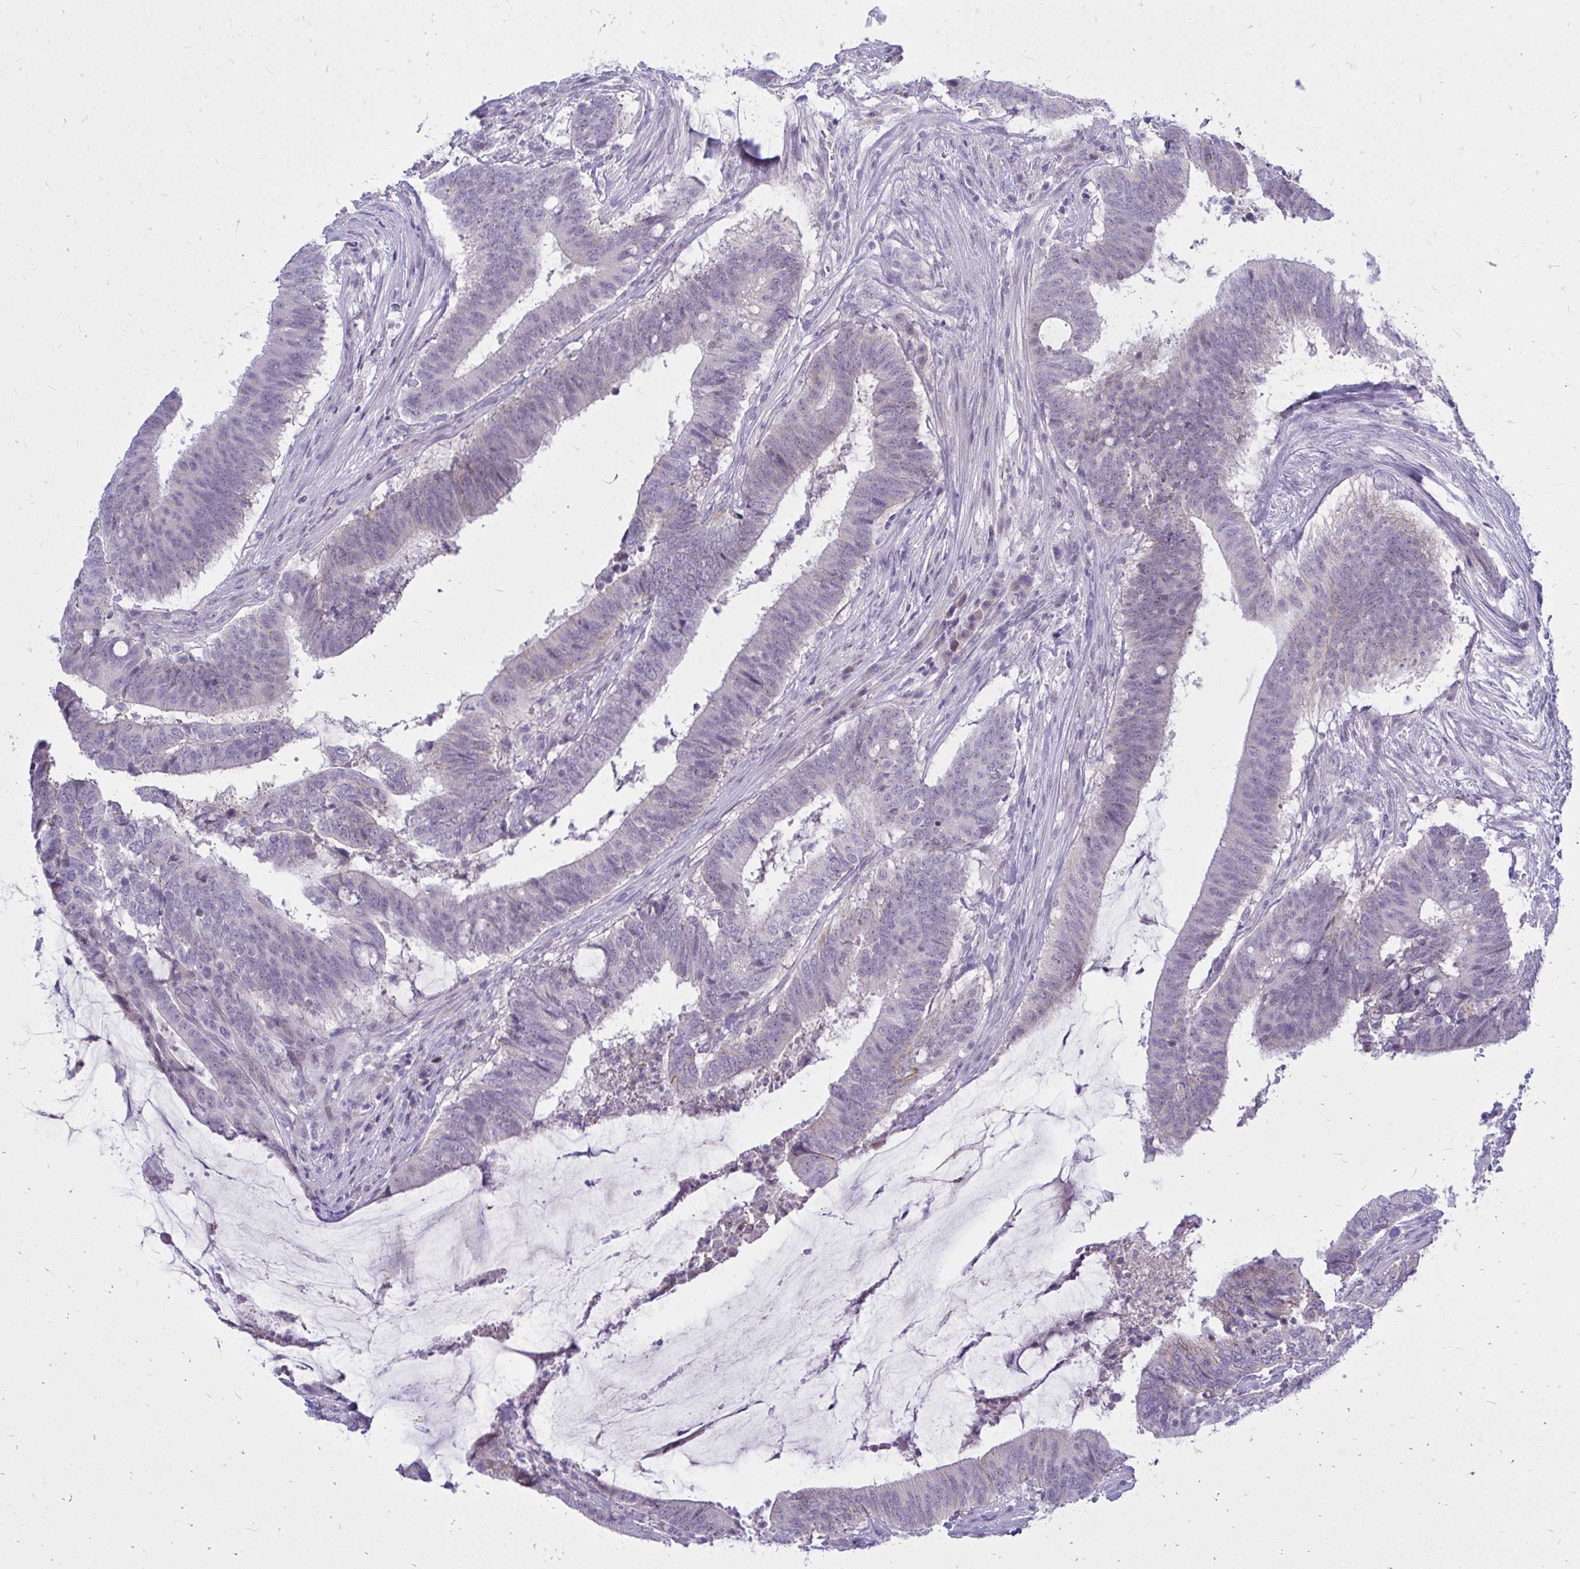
{"staining": {"intensity": "weak", "quantity": "<25%", "location": "cytoplasmic/membranous,nuclear"}, "tissue": "colorectal cancer", "cell_type": "Tumor cells", "image_type": "cancer", "snomed": [{"axis": "morphology", "description": "Adenocarcinoma, NOS"}, {"axis": "topography", "description": "Colon"}], "caption": "The image displays no staining of tumor cells in colorectal cancer.", "gene": "ZSCAN25", "patient": {"sex": "female", "age": 43}}